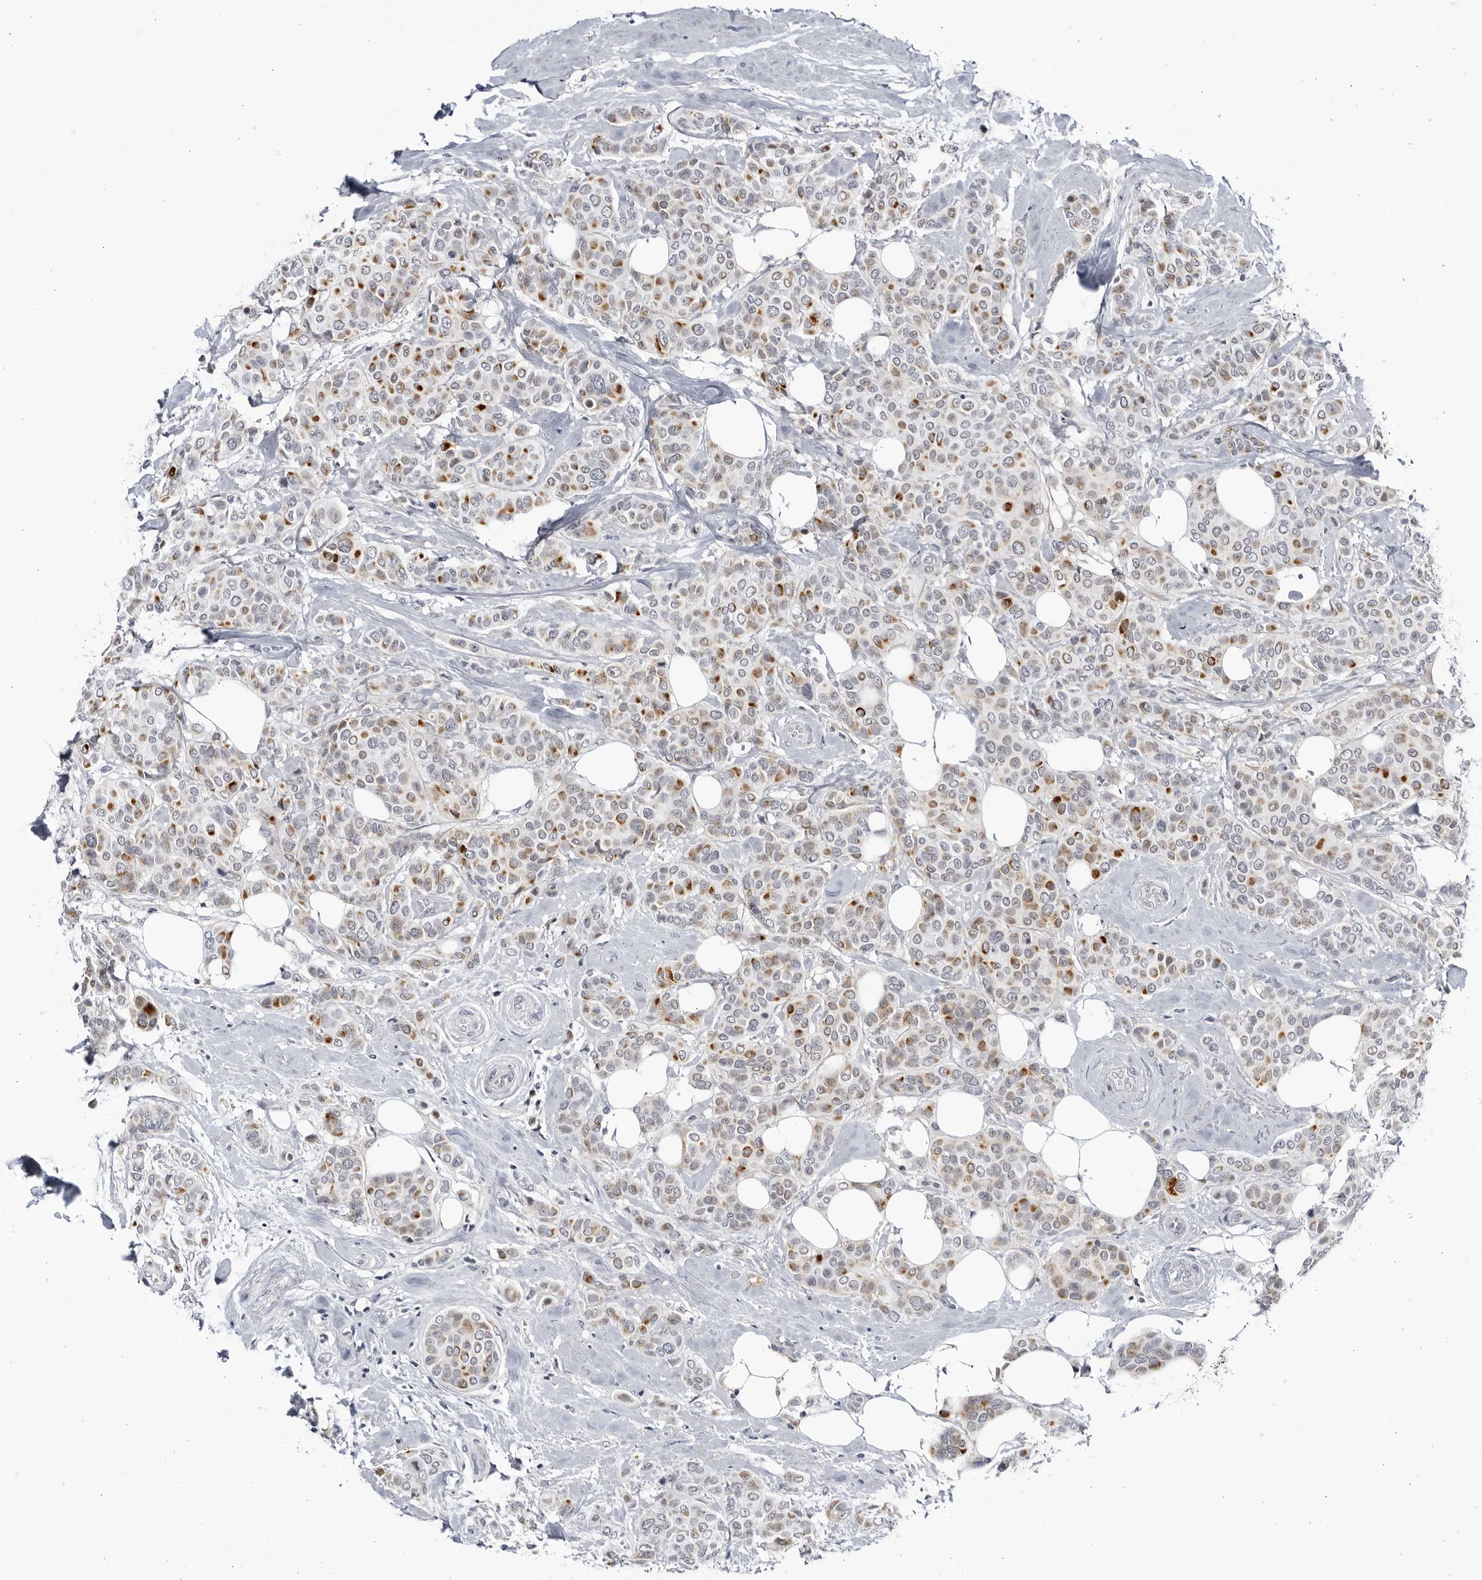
{"staining": {"intensity": "moderate", "quantity": "25%-75%", "location": "cytoplasmic/membranous"}, "tissue": "breast cancer", "cell_type": "Tumor cells", "image_type": "cancer", "snomed": [{"axis": "morphology", "description": "Lobular carcinoma"}, {"axis": "topography", "description": "Breast"}], "caption": "An image of breast cancer stained for a protein reveals moderate cytoplasmic/membranous brown staining in tumor cells.", "gene": "CNBD1", "patient": {"sex": "female", "age": 51}}